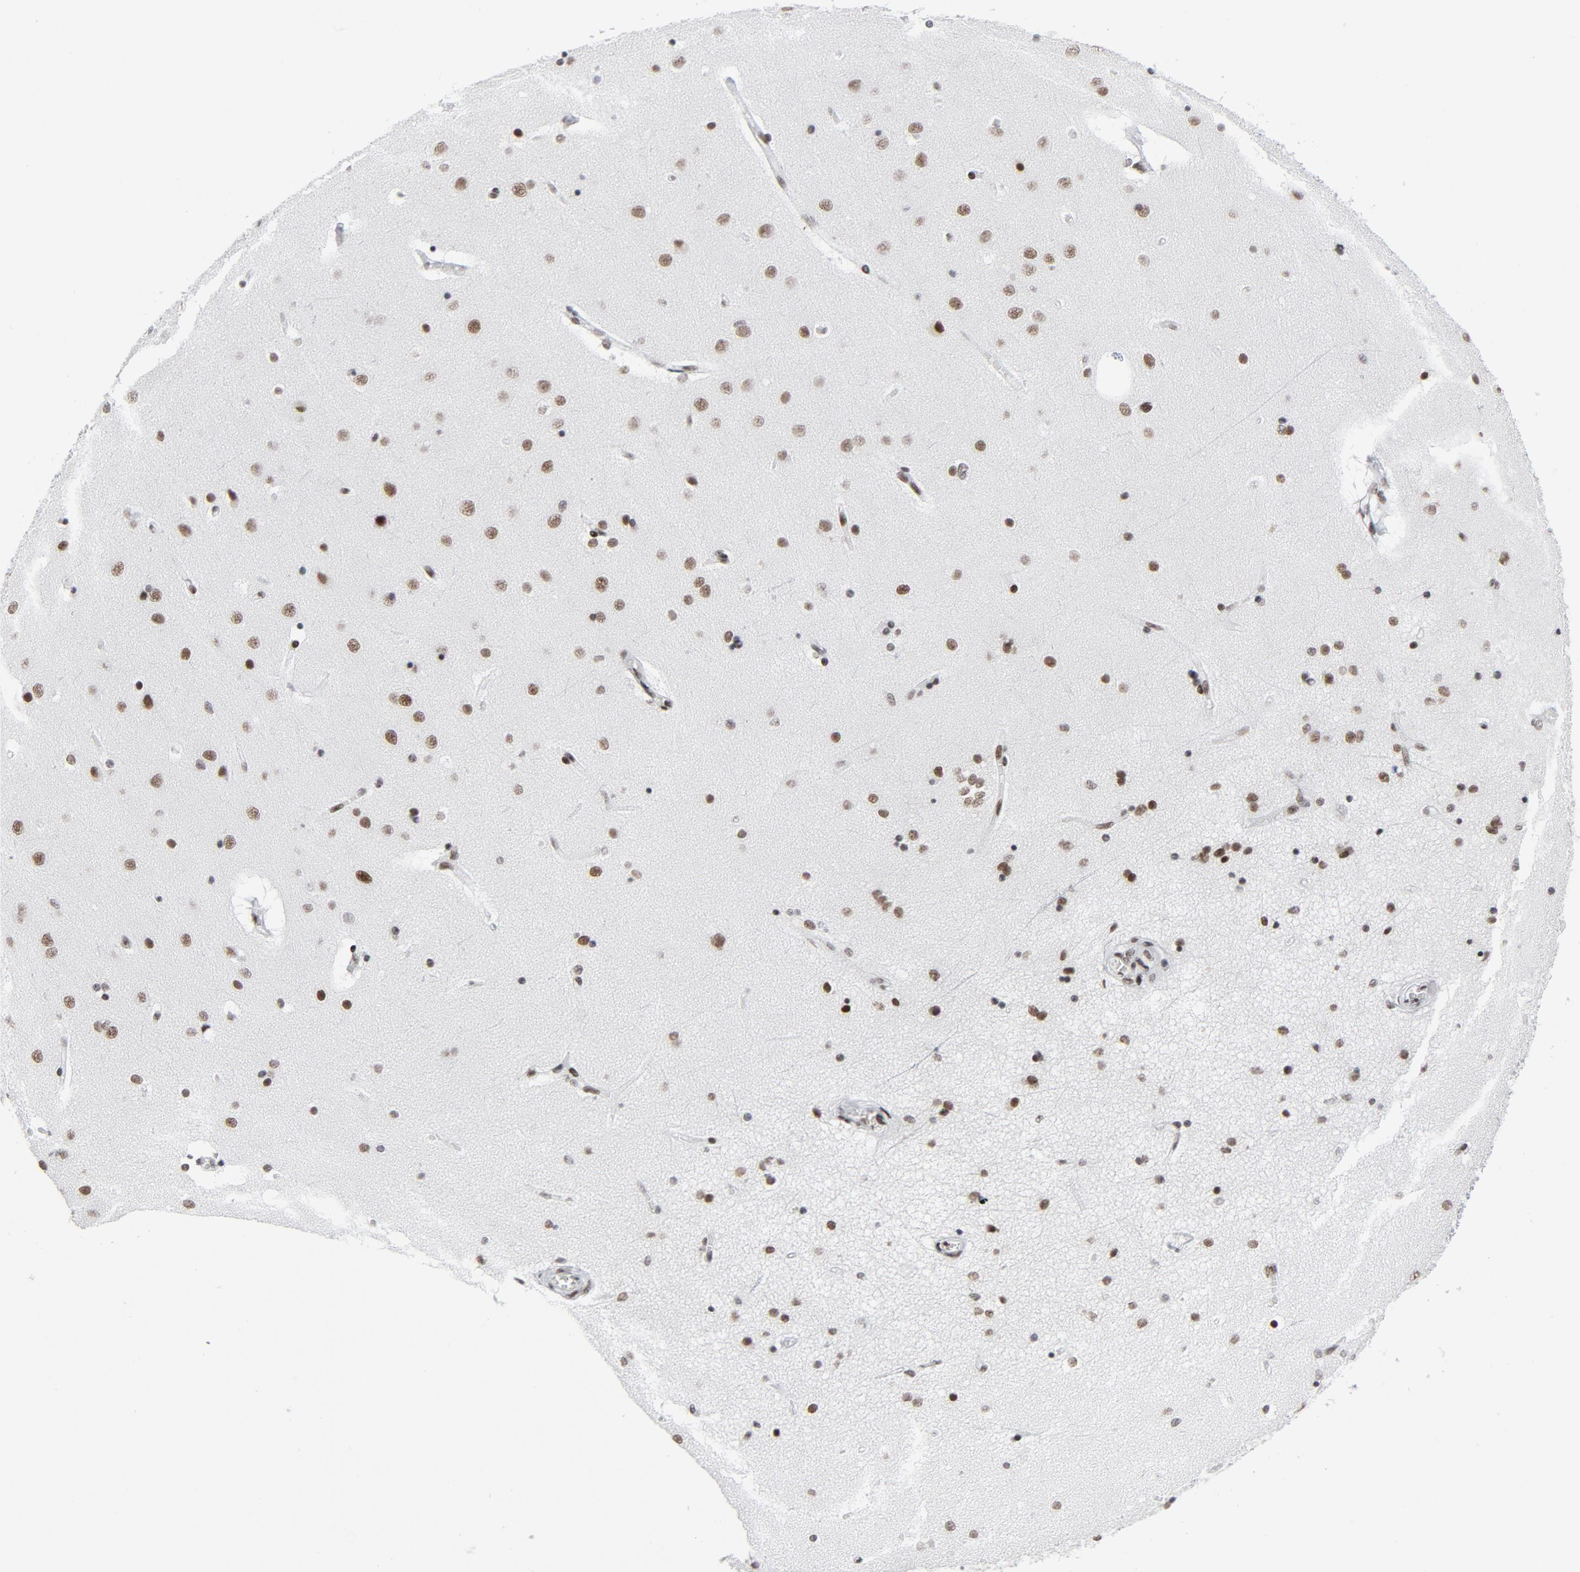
{"staining": {"intensity": "negative", "quantity": "none", "location": "none"}, "tissue": "cerebral cortex", "cell_type": "Endothelial cells", "image_type": "normal", "snomed": [{"axis": "morphology", "description": "Normal tissue, NOS"}, {"axis": "topography", "description": "Cerebral cortex"}], "caption": "This image is of normal cerebral cortex stained with immunohistochemistry (IHC) to label a protein in brown with the nuclei are counter-stained blue. There is no staining in endothelial cells.", "gene": "HSF1", "patient": {"sex": "female", "age": 54}}